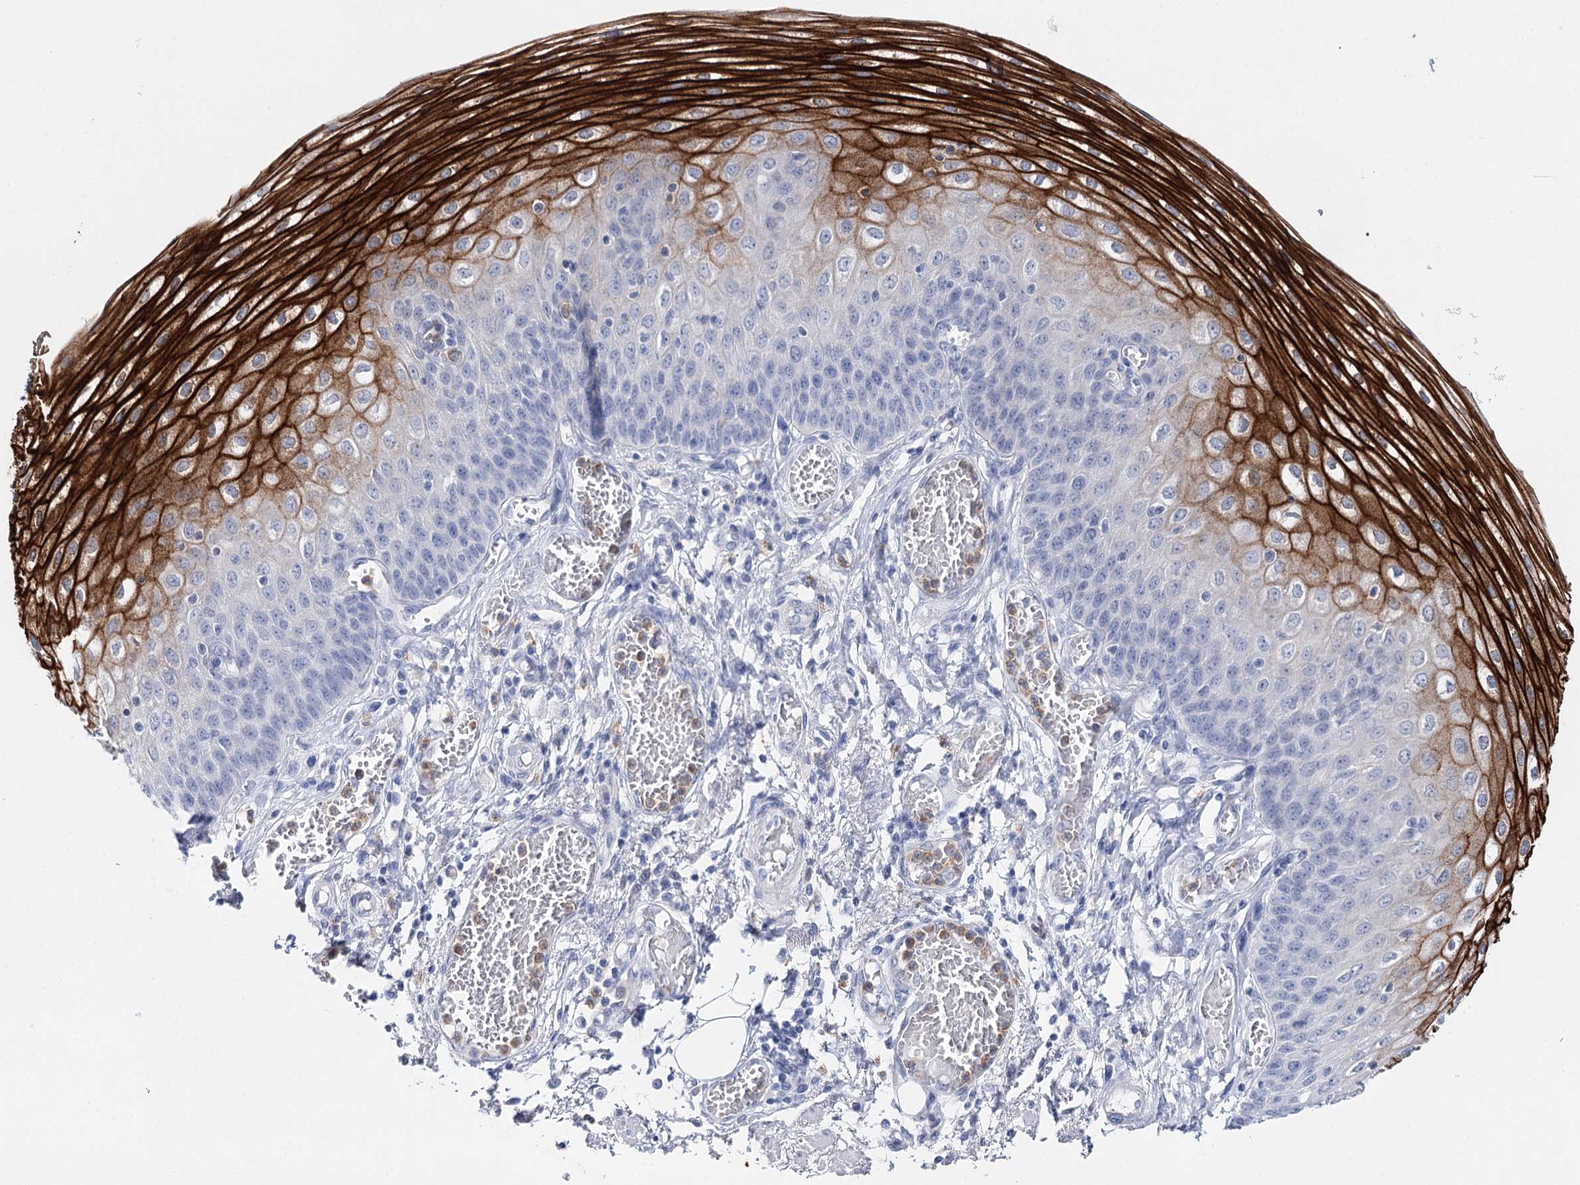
{"staining": {"intensity": "strong", "quantity": "<25%", "location": "cytoplasmic/membranous"}, "tissue": "esophagus", "cell_type": "Squamous epithelial cells", "image_type": "normal", "snomed": [{"axis": "morphology", "description": "Normal tissue, NOS"}, {"axis": "topography", "description": "Esophagus"}], "caption": "Immunohistochemical staining of normal esophagus reveals strong cytoplasmic/membranous protein expression in approximately <25% of squamous epithelial cells.", "gene": "CEACAM8", "patient": {"sex": "male", "age": 81}}